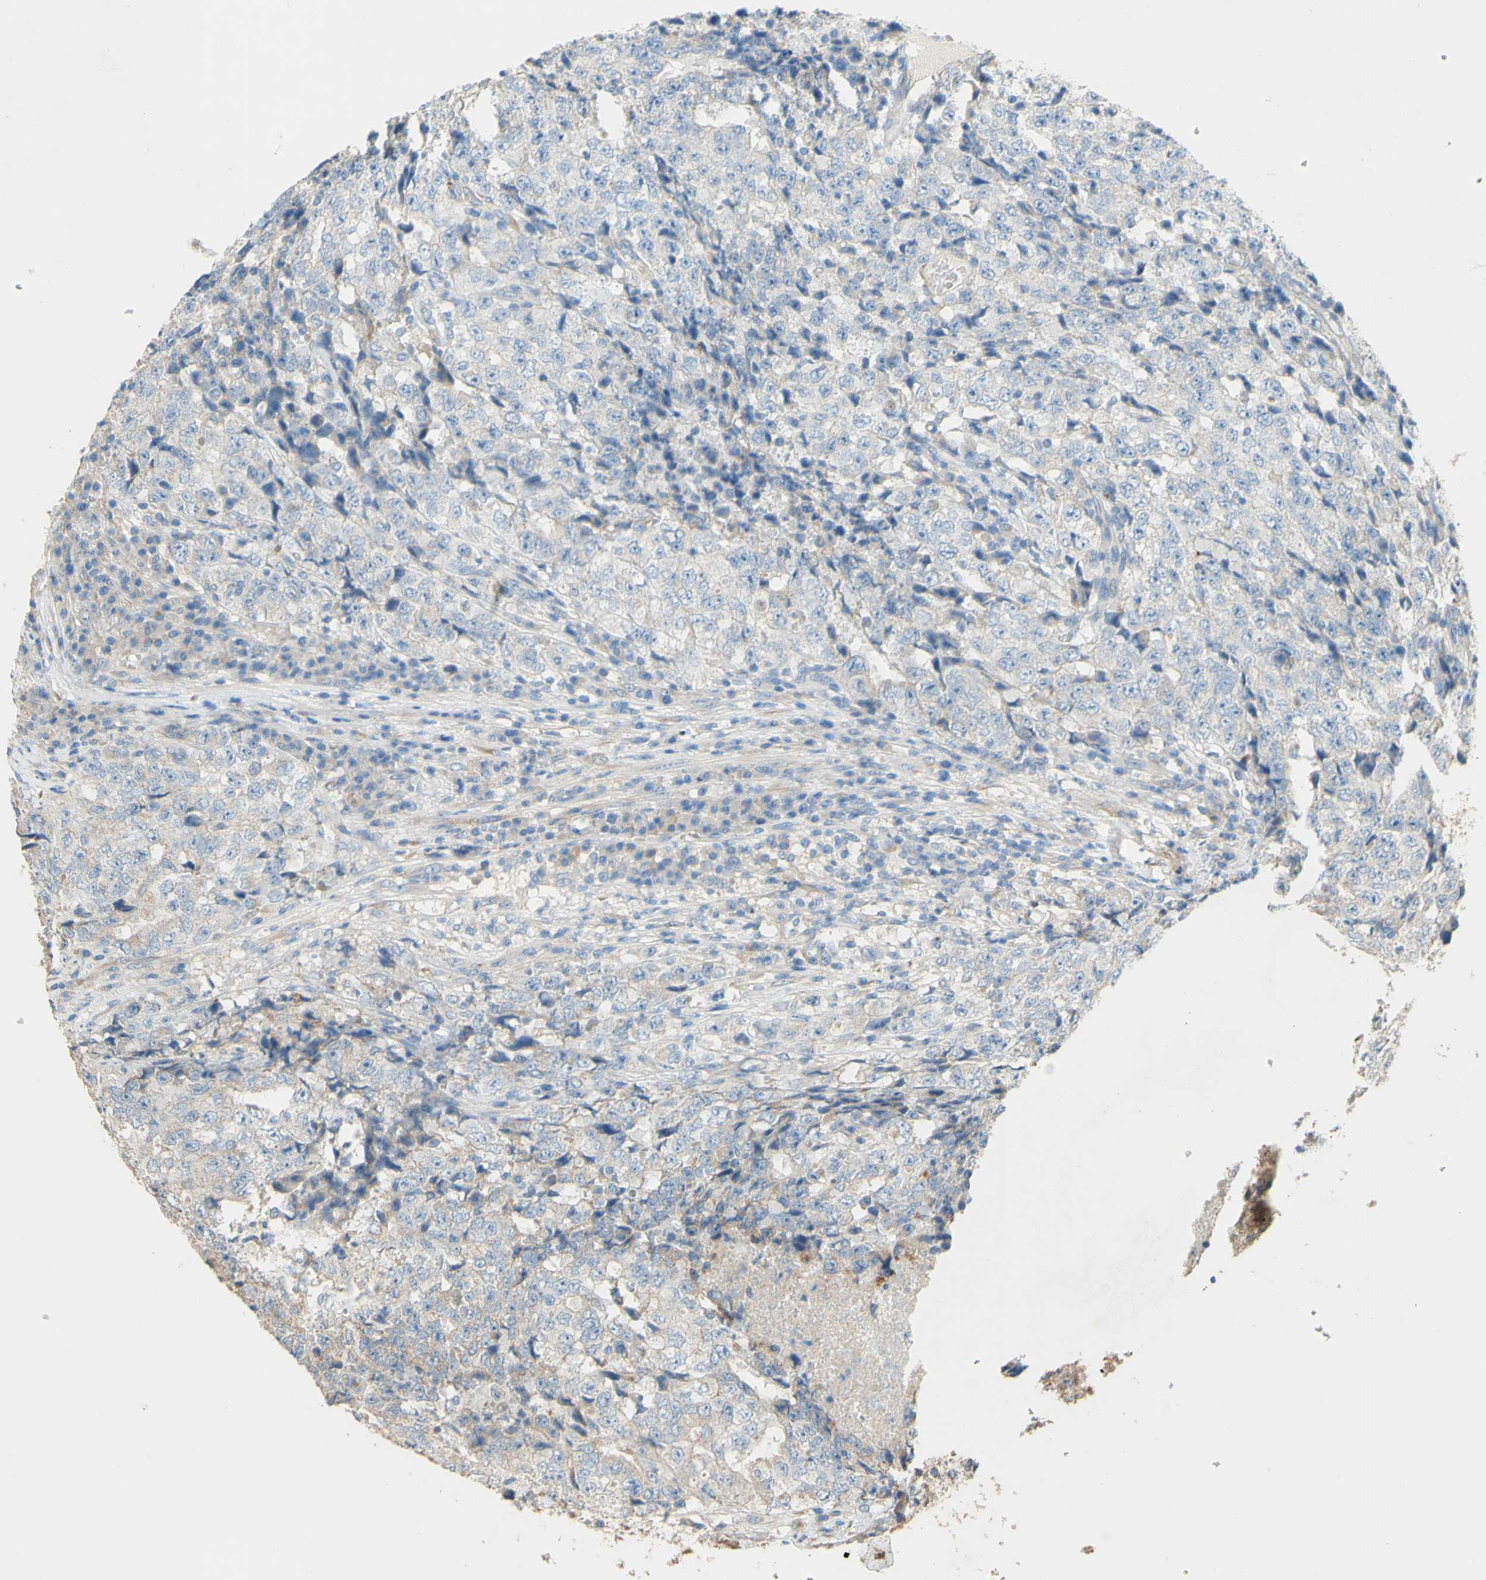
{"staining": {"intensity": "negative", "quantity": "none", "location": "none"}, "tissue": "testis cancer", "cell_type": "Tumor cells", "image_type": "cancer", "snomed": [{"axis": "morphology", "description": "Necrosis, NOS"}, {"axis": "morphology", "description": "Carcinoma, Embryonal, NOS"}, {"axis": "topography", "description": "Testis"}], "caption": "Protein analysis of testis cancer (embryonal carcinoma) demonstrates no significant positivity in tumor cells. The staining is performed using DAB brown chromogen with nuclei counter-stained in using hematoxylin.", "gene": "DKK3", "patient": {"sex": "male", "age": 19}}